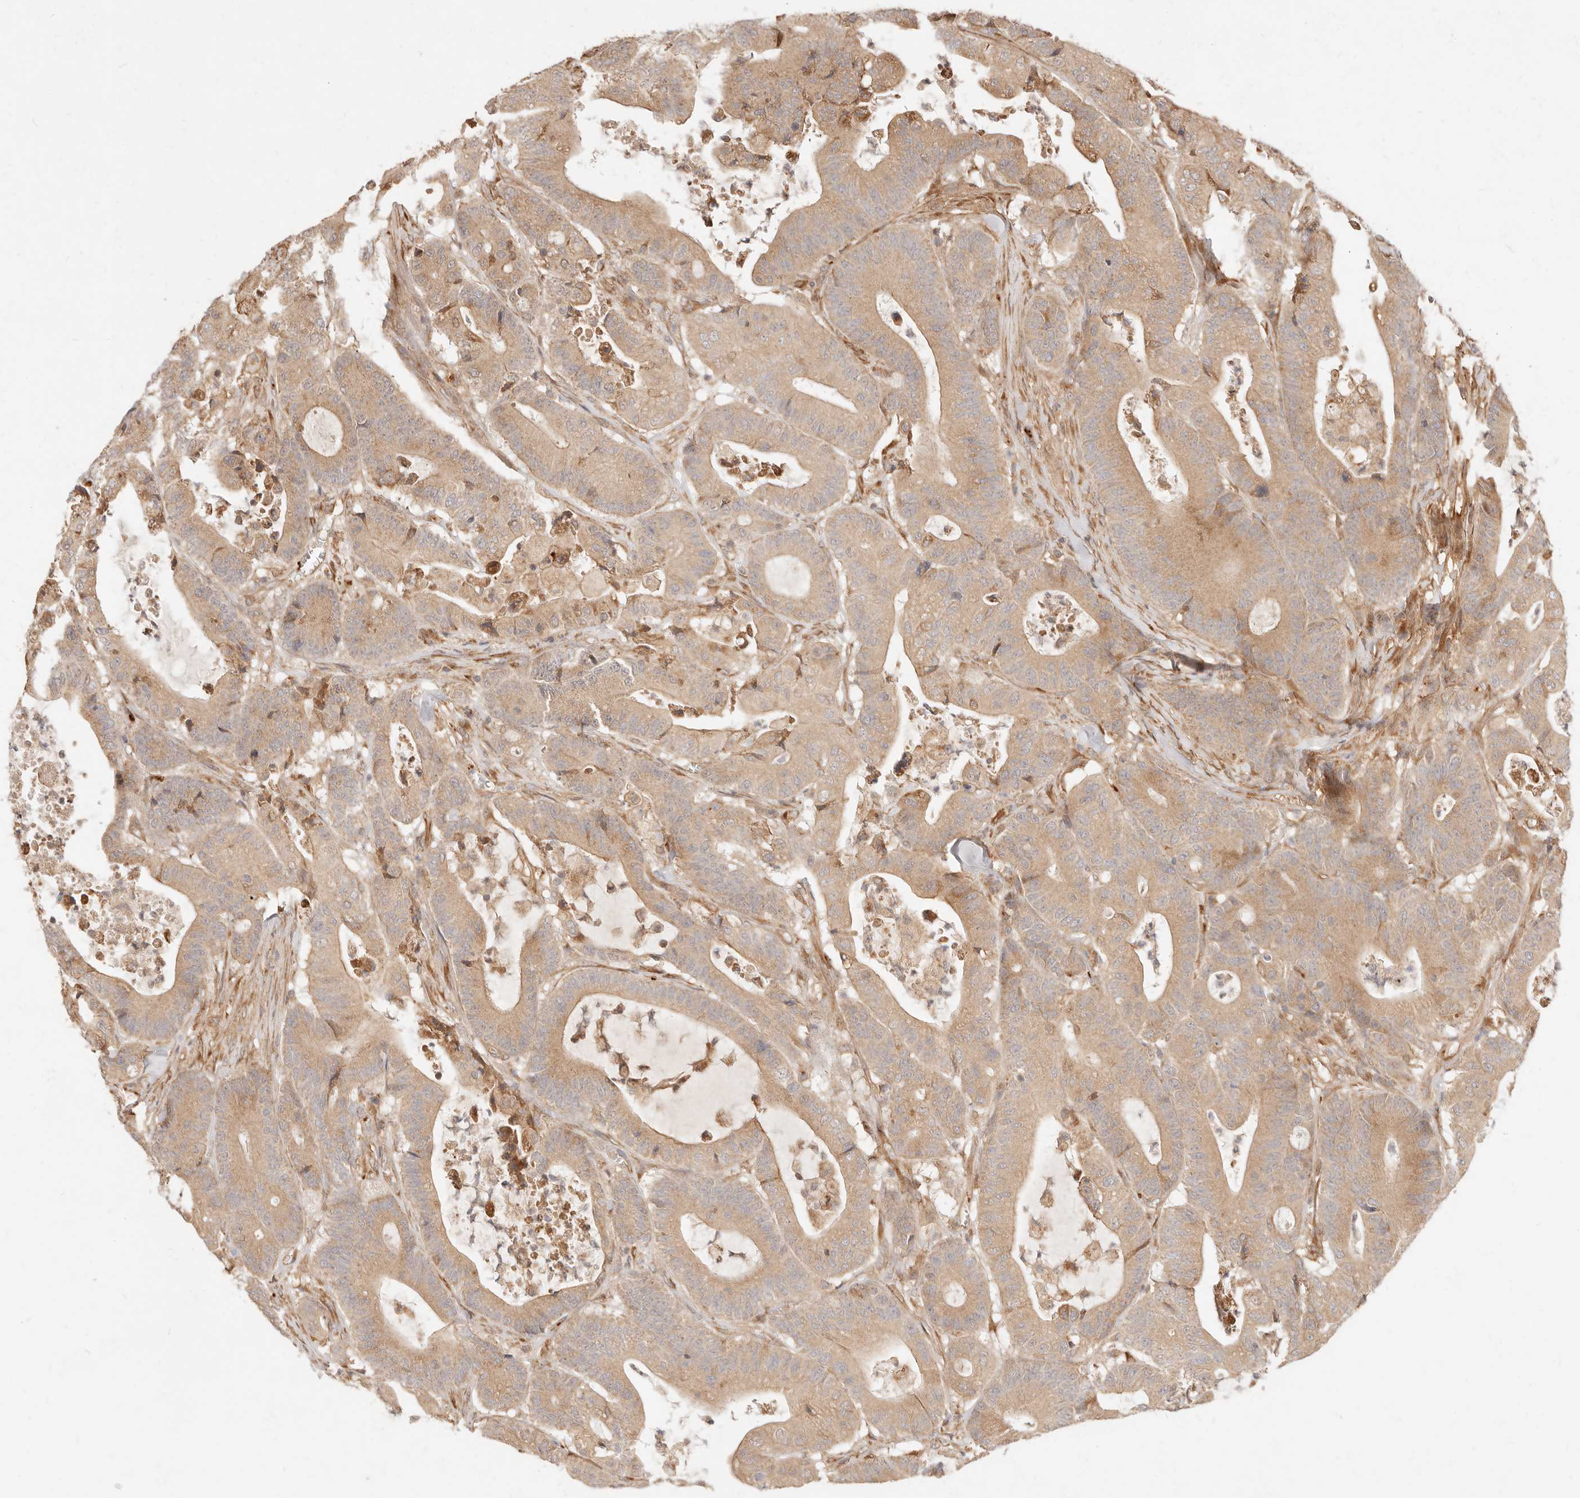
{"staining": {"intensity": "moderate", "quantity": ">75%", "location": "cytoplasmic/membranous"}, "tissue": "colorectal cancer", "cell_type": "Tumor cells", "image_type": "cancer", "snomed": [{"axis": "morphology", "description": "Adenocarcinoma, NOS"}, {"axis": "topography", "description": "Colon"}], "caption": "Tumor cells show moderate cytoplasmic/membranous positivity in approximately >75% of cells in colorectal cancer (adenocarcinoma). (Stains: DAB (3,3'-diaminobenzidine) in brown, nuclei in blue, Microscopy: brightfield microscopy at high magnification).", "gene": "UBXN10", "patient": {"sex": "female", "age": 84}}